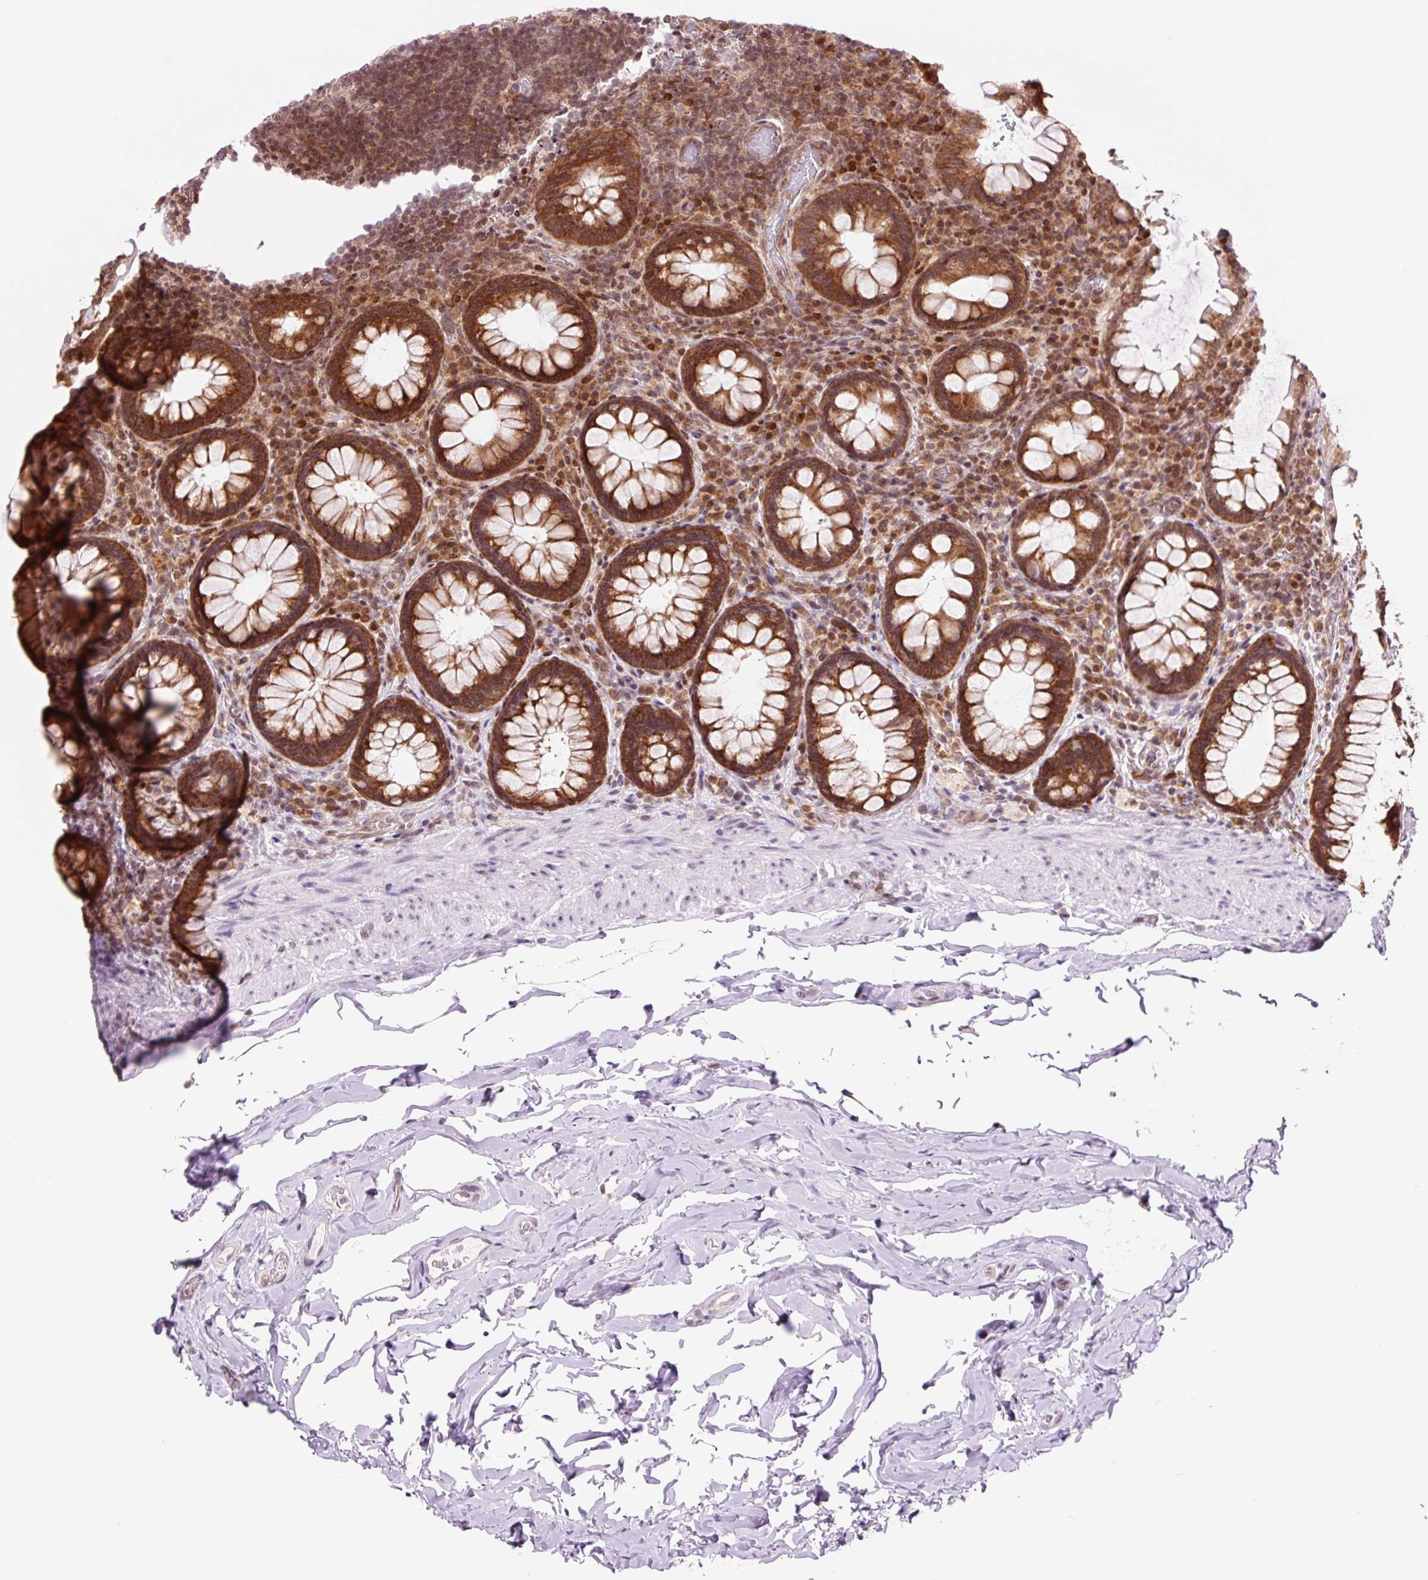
{"staining": {"intensity": "strong", "quantity": ">75%", "location": "cytoplasmic/membranous,nuclear"}, "tissue": "rectum", "cell_type": "Glandular cells", "image_type": "normal", "snomed": [{"axis": "morphology", "description": "Normal tissue, NOS"}, {"axis": "topography", "description": "Rectum"}], "caption": "IHC histopathology image of normal rectum stained for a protein (brown), which displays high levels of strong cytoplasmic/membranous,nuclear staining in approximately >75% of glandular cells.", "gene": "RPL41", "patient": {"sex": "female", "age": 69}}